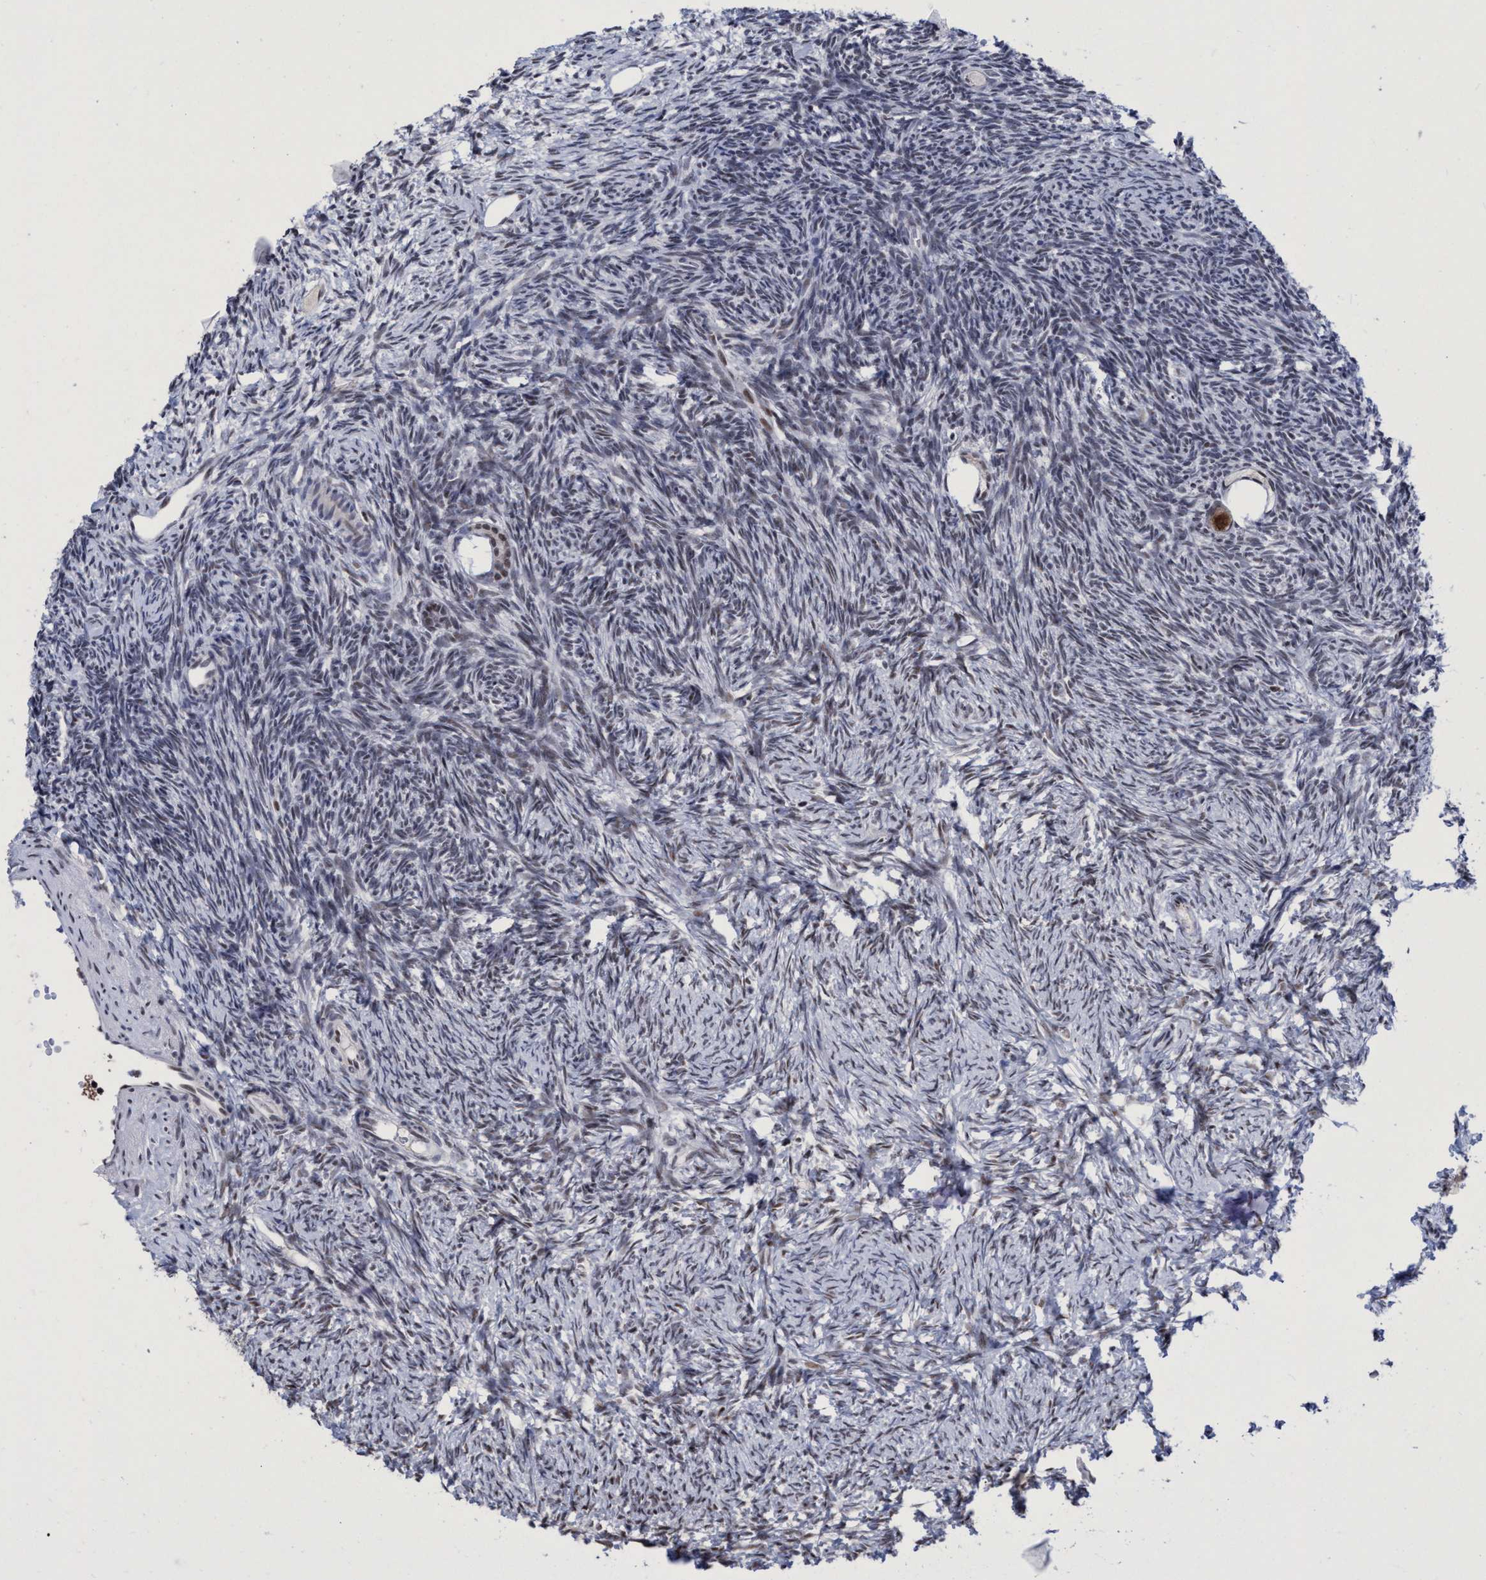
{"staining": {"intensity": "strong", "quantity": "25%-75%", "location": "cytoplasmic/membranous"}, "tissue": "ovary", "cell_type": "Follicle cells", "image_type": "normal", "snomed": [{"axis": "morphology", "description": "Normal tissue, NOS"}, {"axis": "topography", "description": "Ovary"}], "caption": "An IHC image of unremarkable tissue is shown. Protein staining in brown shows strong cytoplasmic/membranous positivity in ovary within follicle cells.", "gene": "C9orf78", "patient": {"sex": "female", "age": 34}}